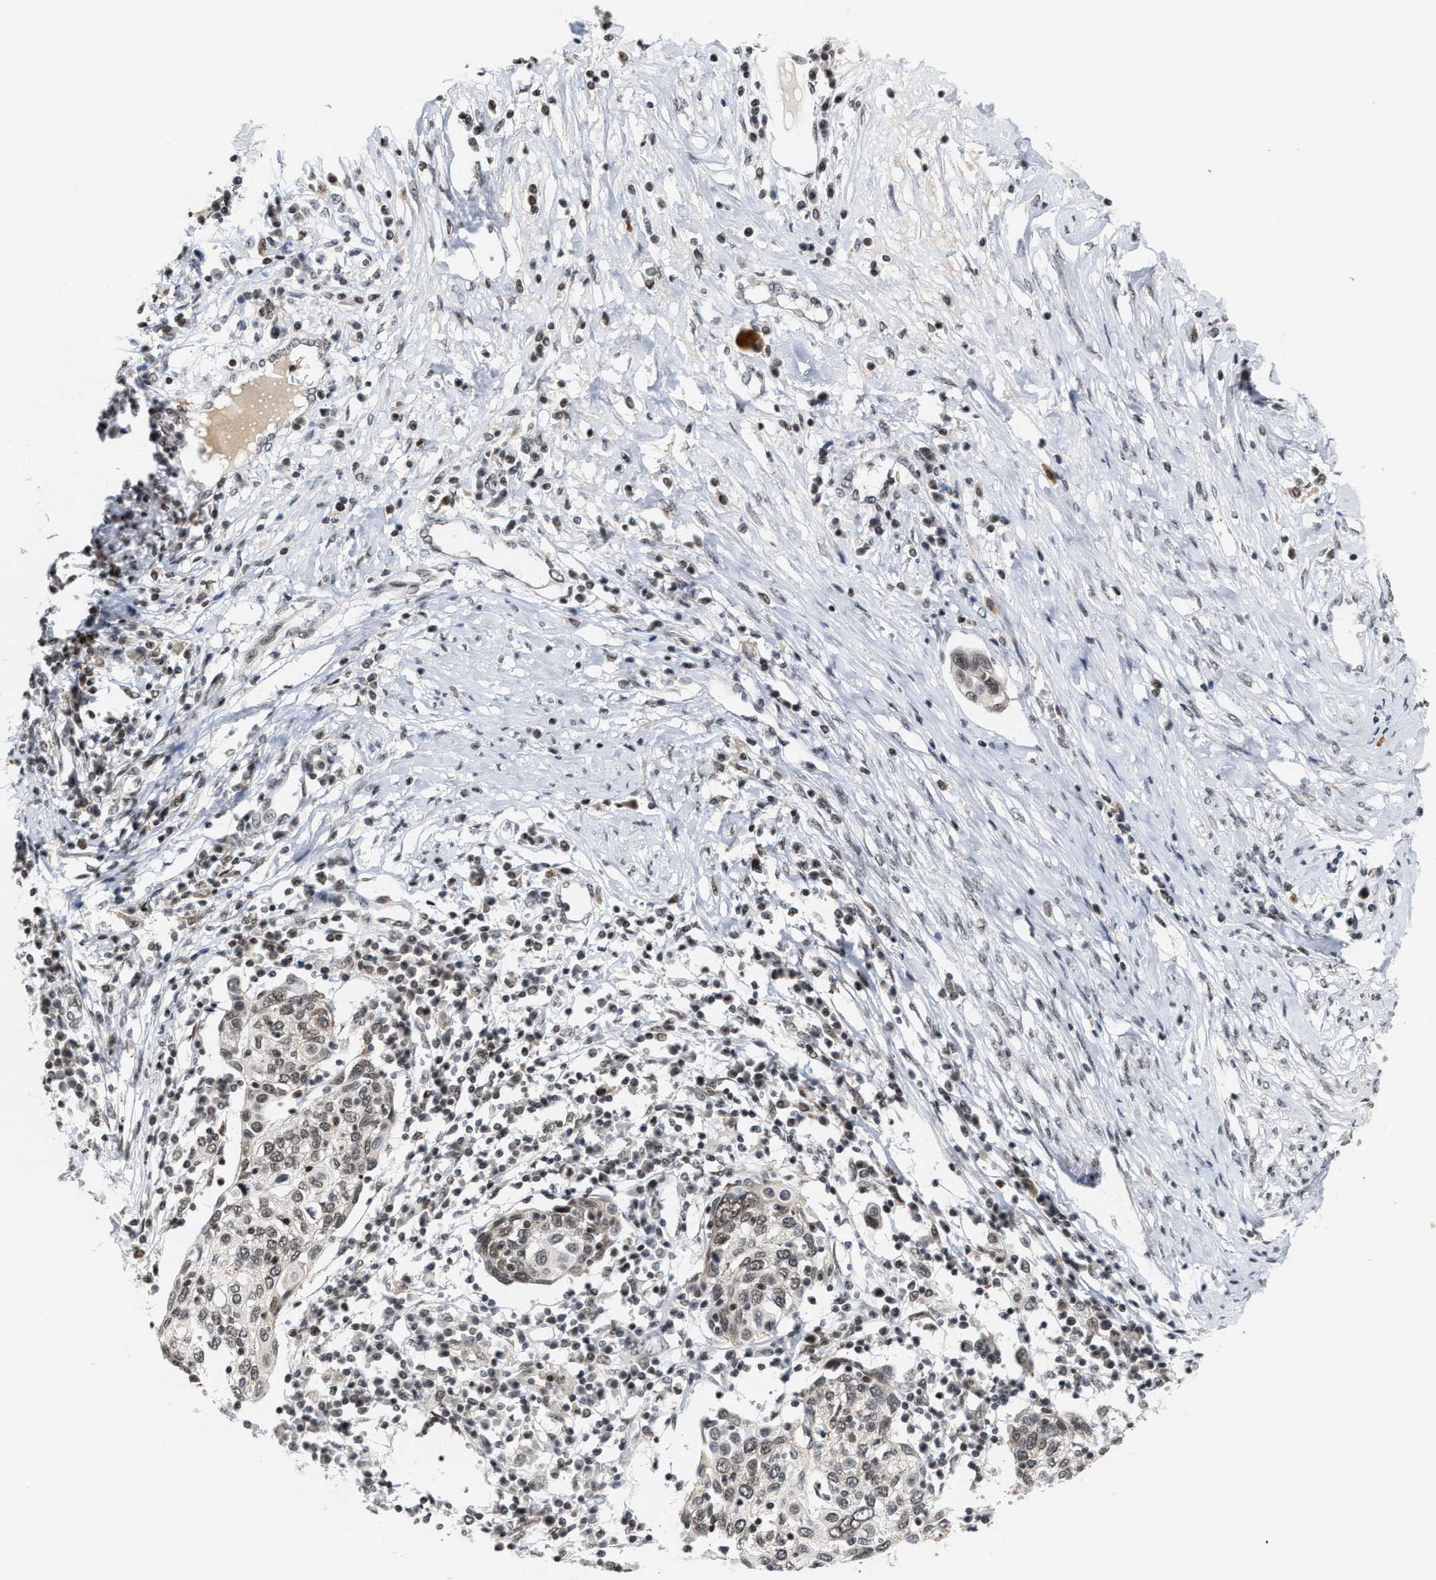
{"staining": {"intensity": "weak", "quantity": ">75%", "location": "nuclear"}, "tissue": "cervical cancer", "cell_type": "Tumor cells", "image_type": "cancer", "snomed": [{"axis": "morphology", "description": "Squamous cell carcinoma, NOS"}, {"axis": "topography", "description": "Cervix"}], "caption": "The image displays immunohistochemical staining of cervical squamous cell carcinoma. There is weak nuclear positivity is present in about >75% of tumor cells.", "gene": "ANKRD6", "patient": {"sex": "female", "age": 40}}